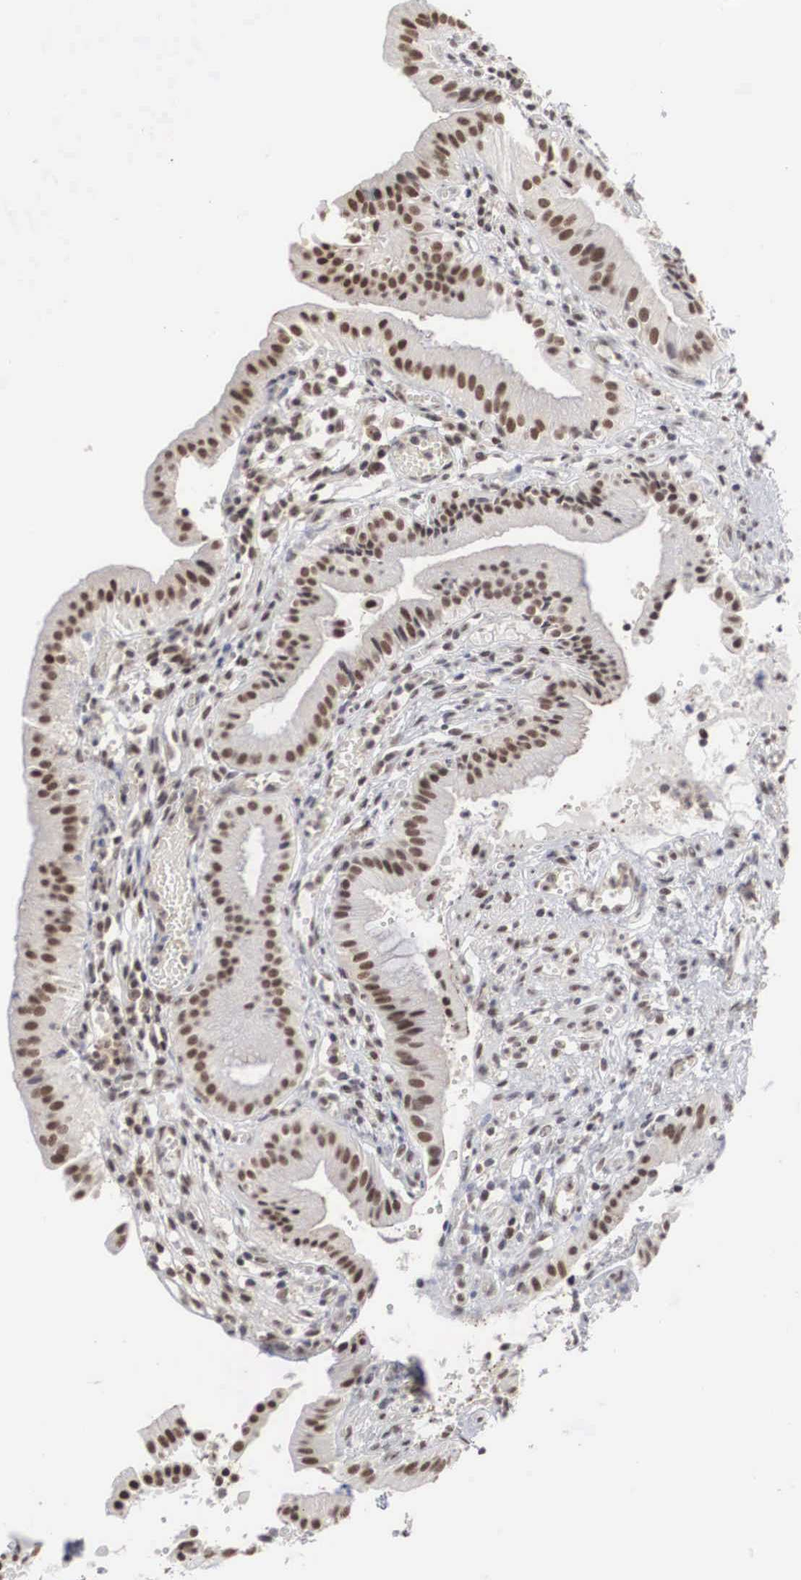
{"staining": {"intensity": "moderate", "quantity": ">75%", "location": "nuclear"}, "tissue": "gallbladder", "cell_type": "Glandular cells", "image_type": "normal", "snomed": [{"axis": "morphology", "description": "Normal tissue, NOS"}, {"axis": "topography", "description": "Gallbladder"}], "caption": "IHC of normal human gallbladder exhibits medium levels of moderate nuclear expression in about >75% of glandular cells. Nuclei are stained in blue.", "gene": "AUTS2", "patient": {"sex": "male", "age": 28}}